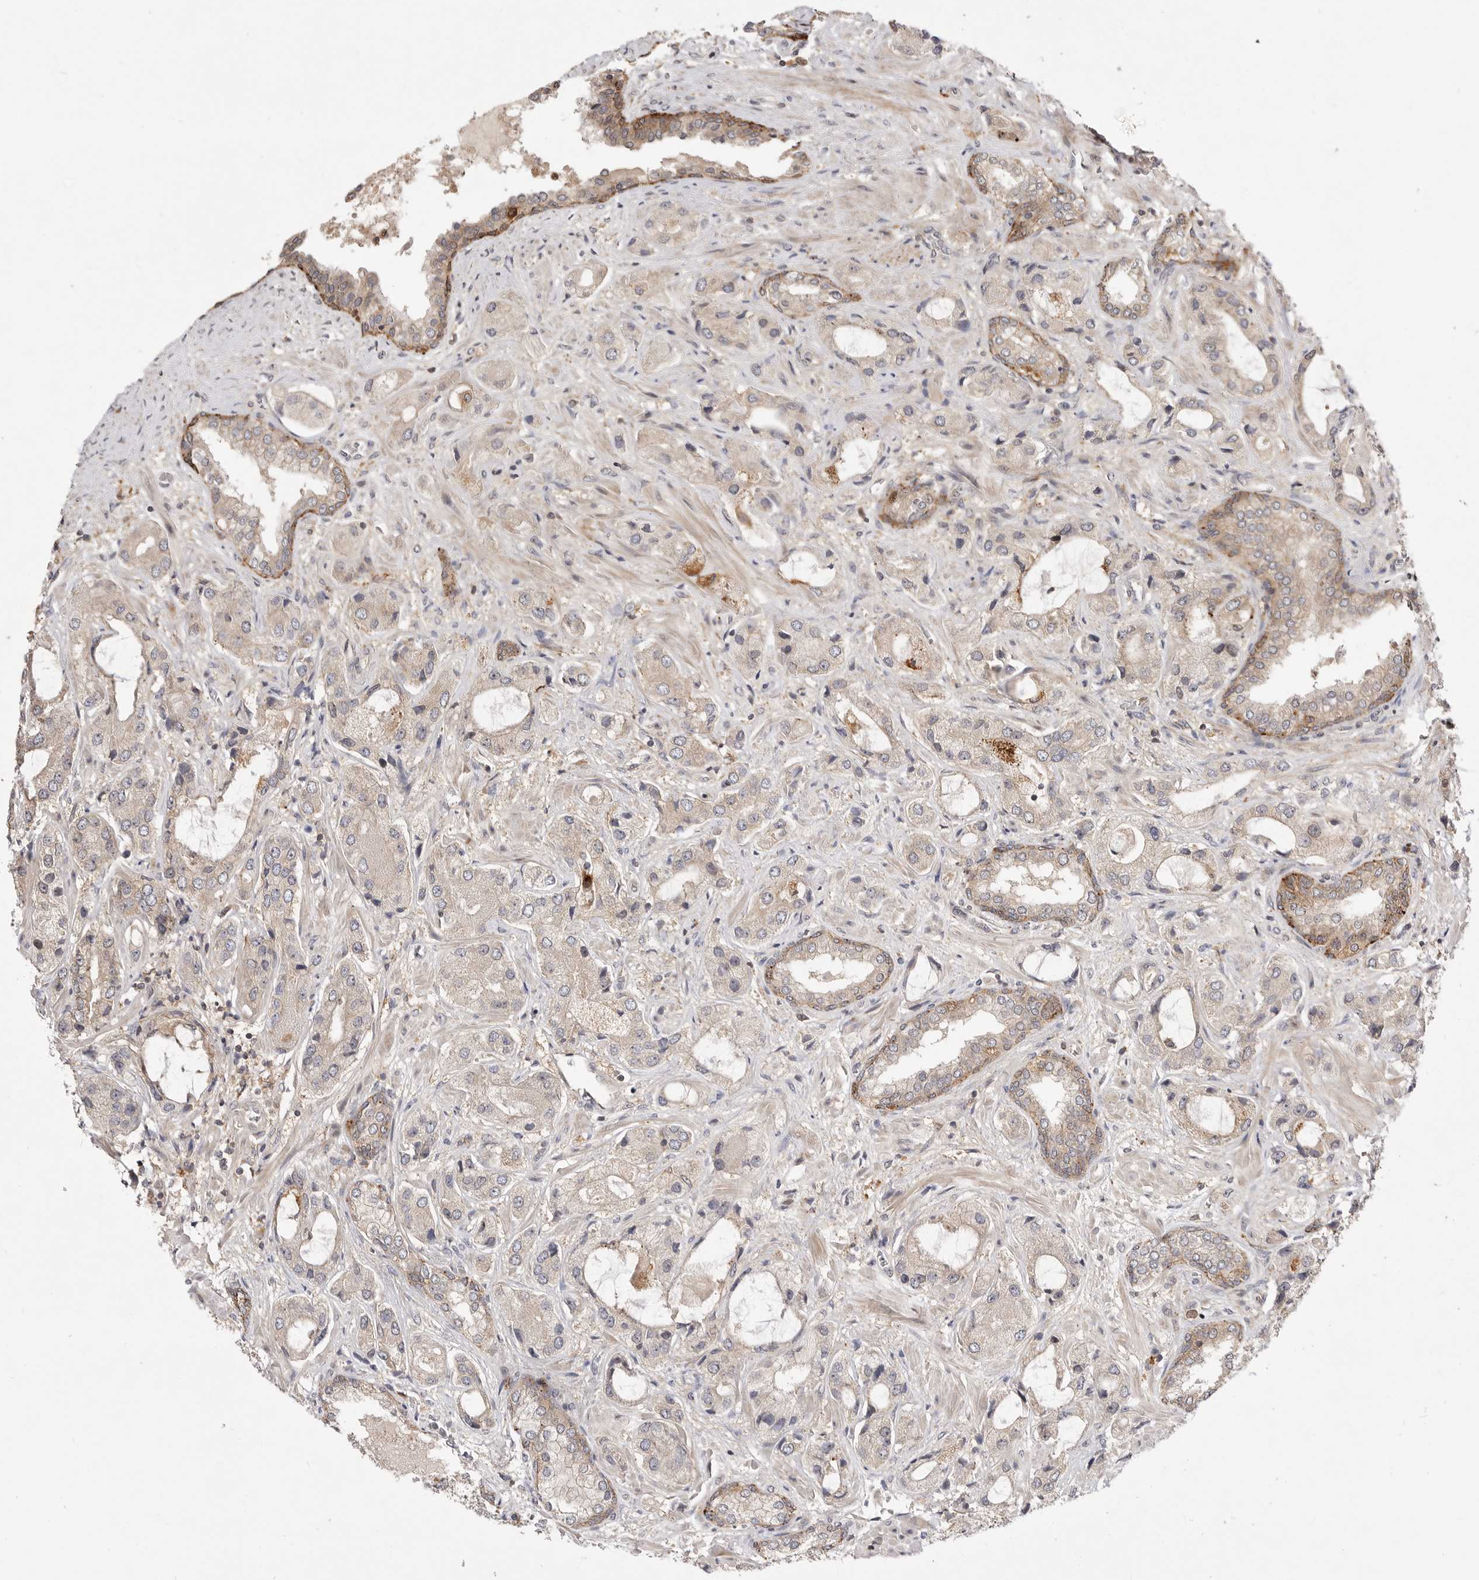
{"staining": {"intensity": "negative", "quantity": "none", "location": "none"}, "tissue": "prostate cancer", "cell_type": "Tumor cells", "image_type": "cancer", "snomed": [{"axis": "morphology", "description": "Normal tissue, NOS"}, {"axis": "morphology", "description": "Adenocarcinoma, High grade"}, {"axis": "topography", "description": "Prostate"}, {"axis": "topography", "description": "Peripheral nerve tissue"}], "caption": "Prostate cancer (adenocarcinoma (high-grade)) stained for a protein using IHC displays no expression tumor cells.", "gene": "CSNK1G3", "patient": {"sex": "male", "age": 59}}